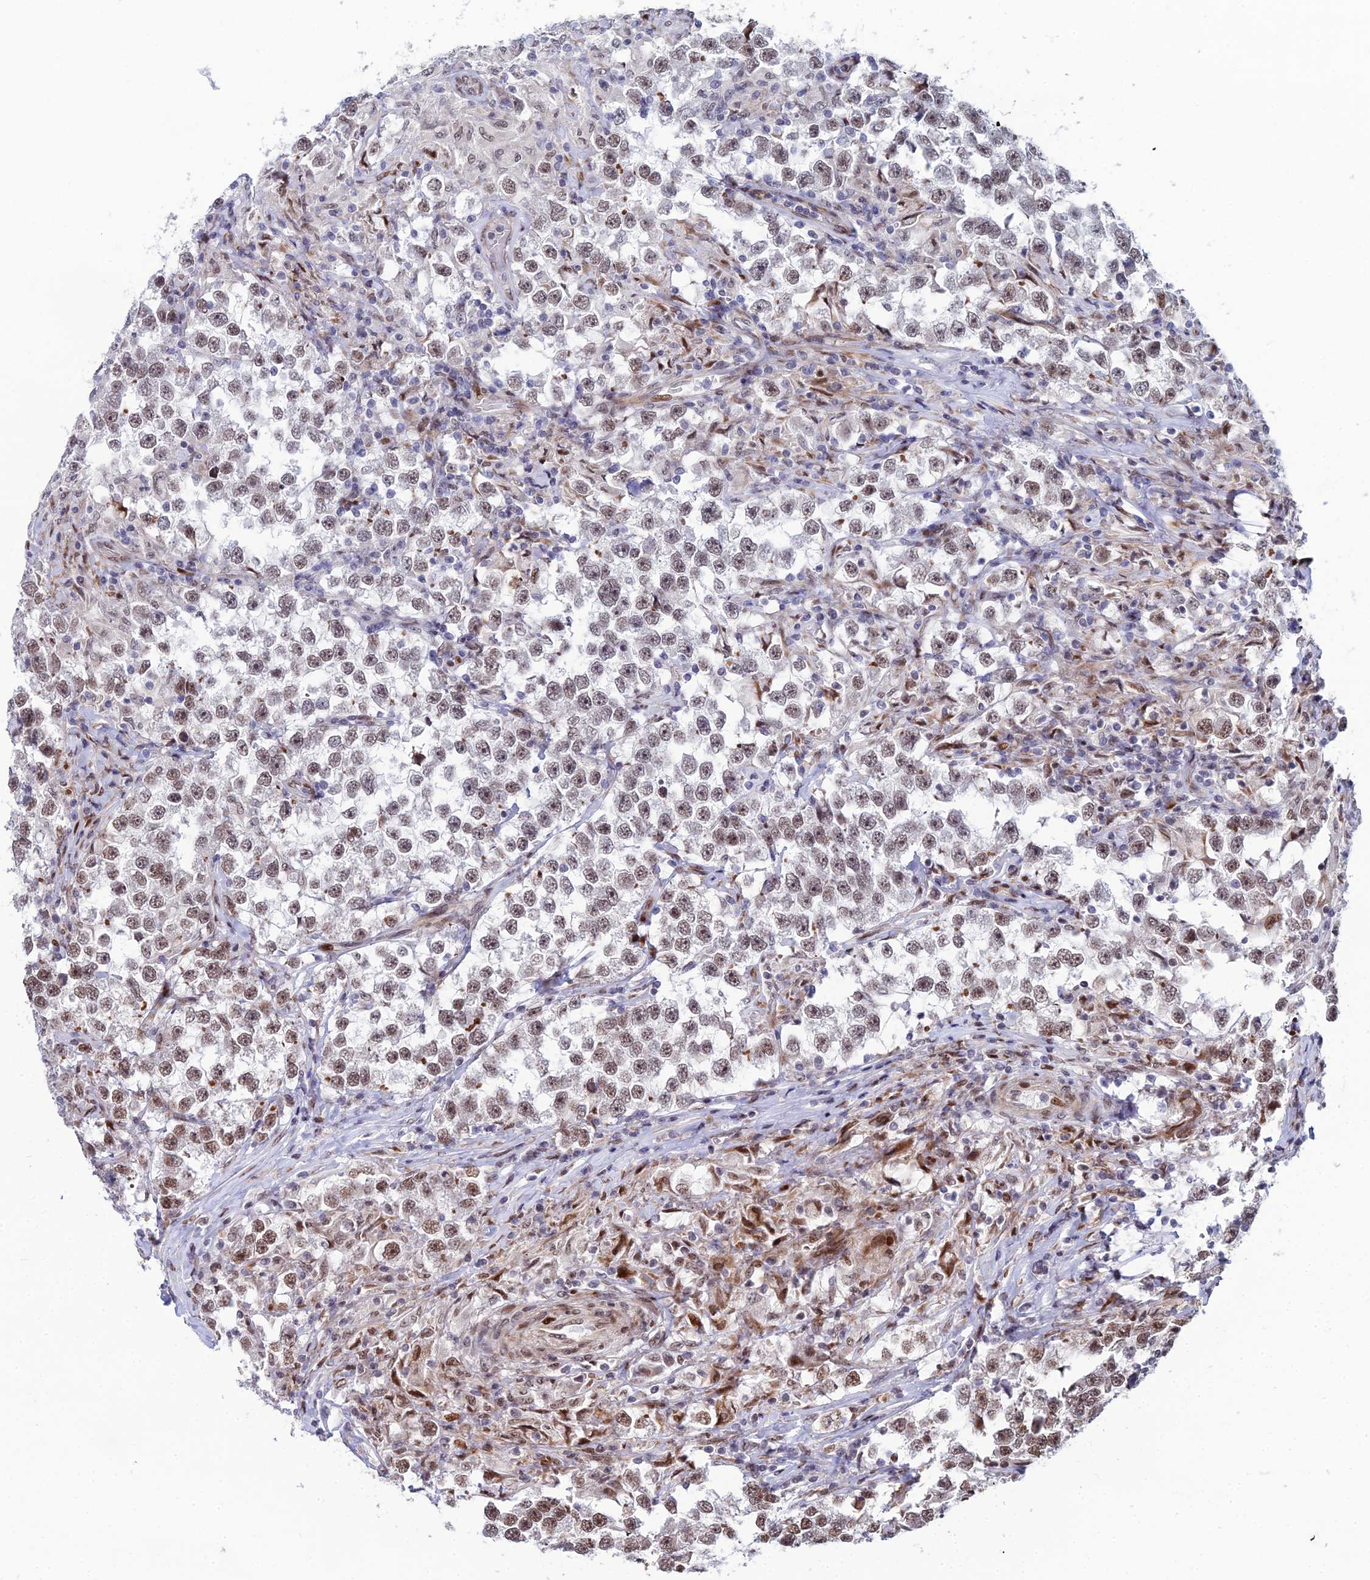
{"staining": {"intensity": "moderate", "quantity": ">75%", "location": "nuclear"}, "tissue": "testis cancer", "cell_type": "Tumor cells", "image_type": "cancer", "snomed": [{"axis": "morphology", "description": "Seminoma, NOS"}, {"axis": "topography", "description": "Testis"}], "caption": "Tumor cells reveal medium levels of moderate nuclear positivity in about >75% of cells in testis cancer (seminoma).", "gene": "ZNF668", "patient": {"sex": "male", "age": 46}}